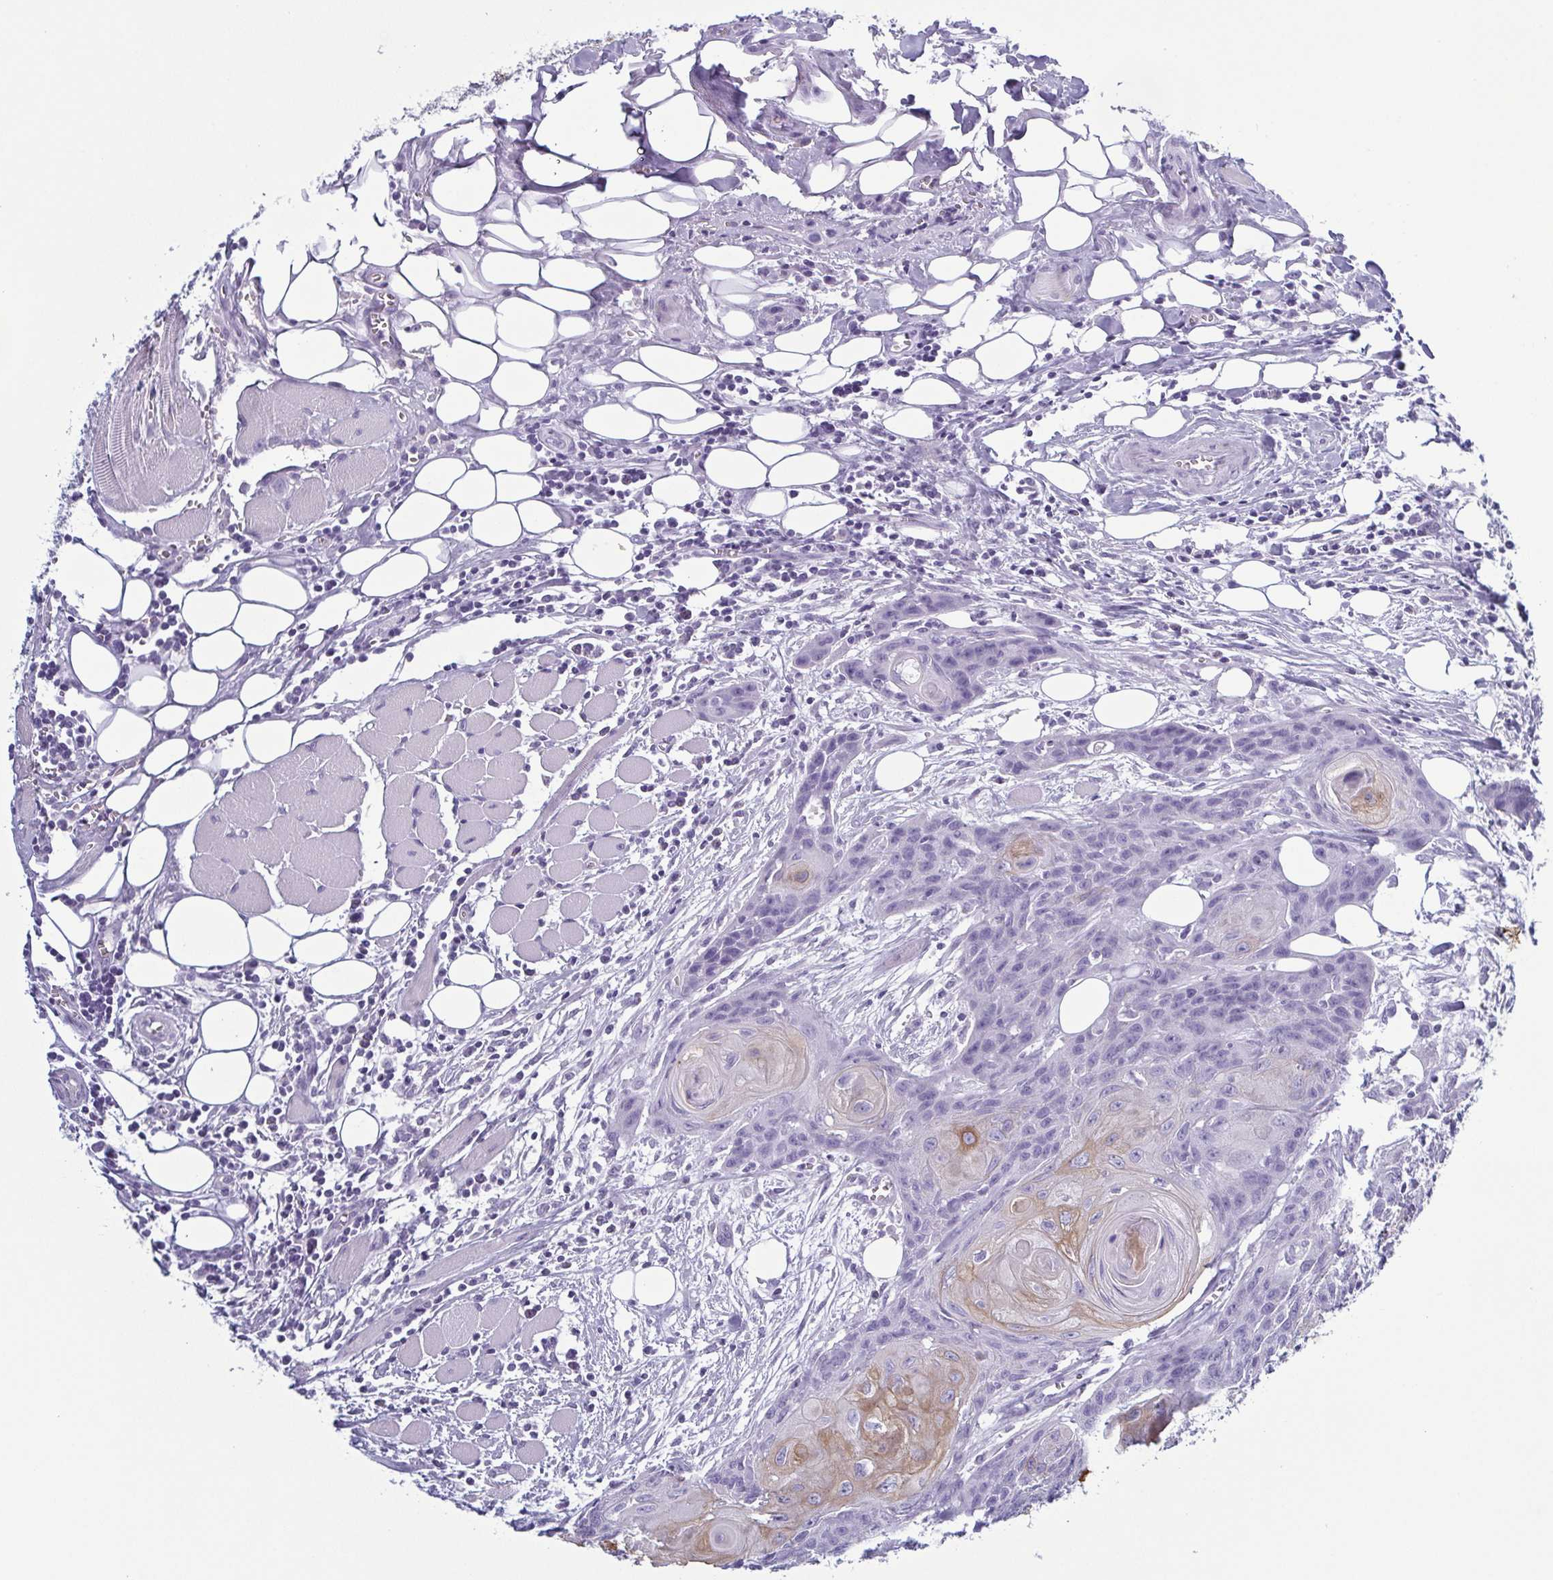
{"staining": {"intensity": "weak", "quantity": "<25%", "location": "cytoplasmic/membranous"}, "tissue": "head and neck cancer", "cell_type": "Tumor cells", "image_type": "cancer", "snomed": [{"axis": "morphology", "description": "Squamous cell carcinoma, NOS"}, {"axis": "topography", "description": "Oral tissue"}, {"axis": "topography", "description": "Head-Neck"}], "caption": "This is a photomicrograph of IHC staining of head and neck cancer, which shows no positivity in tumor cells.", "gene": "KRT10", "patient": {"sex": "male", "age": 58}}